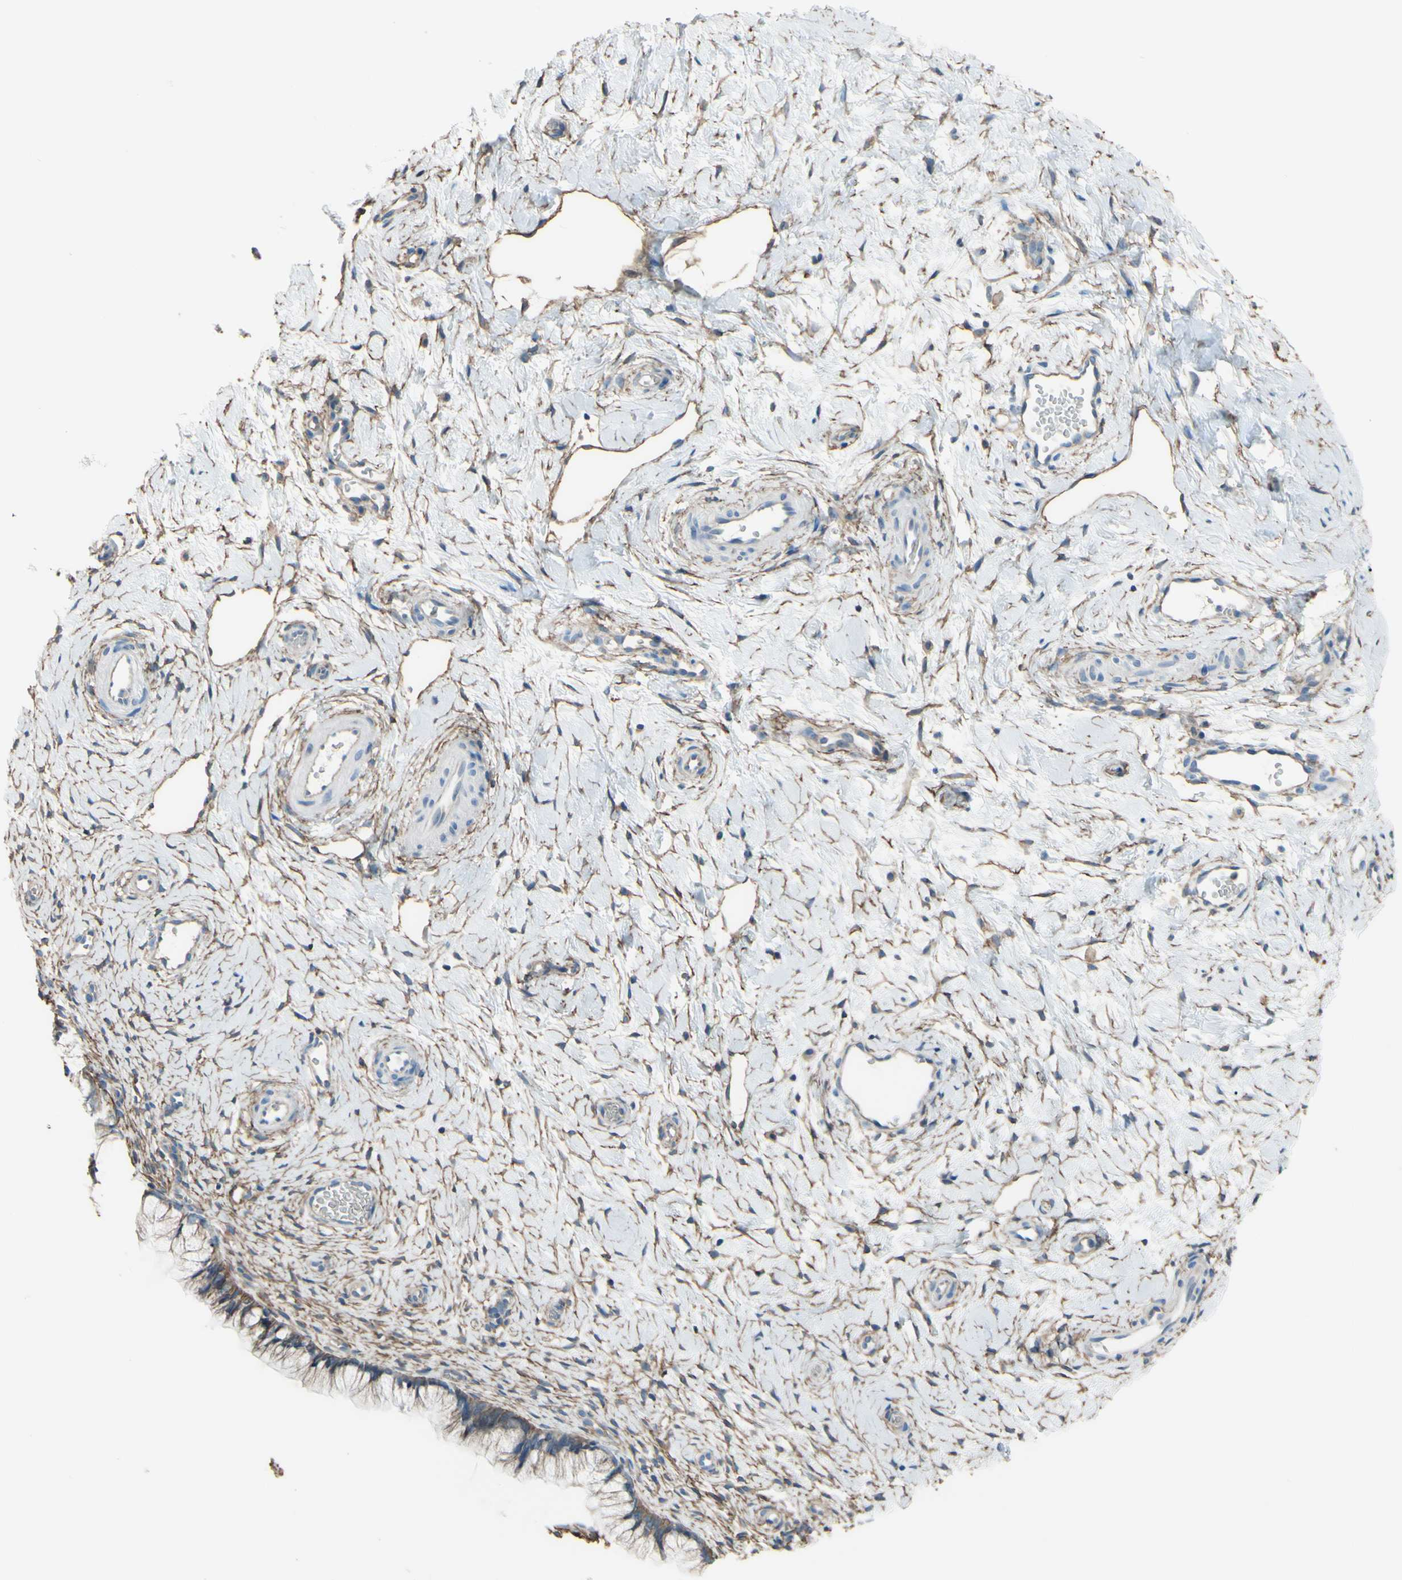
{"staining": {"intensity": "weak", "quantity": "<25%", "location": "cytoplasmic/membranous"}, "tissue": "cervix", "cell_type": "Glandular cells", "image_type": "normal", "snomed": [{"axis": "morphology", "description": "Normal tissue, NOS"}, {"axis": "topography", "description": "Cervix"}], "caption": "Immunohistochemistry photomicrograph of normal cervix: cervix stained with DAB displays no significant protein staining in glandular cells.", "gene": "ADD1", "patient": {"sex": "female", "age": 65}}